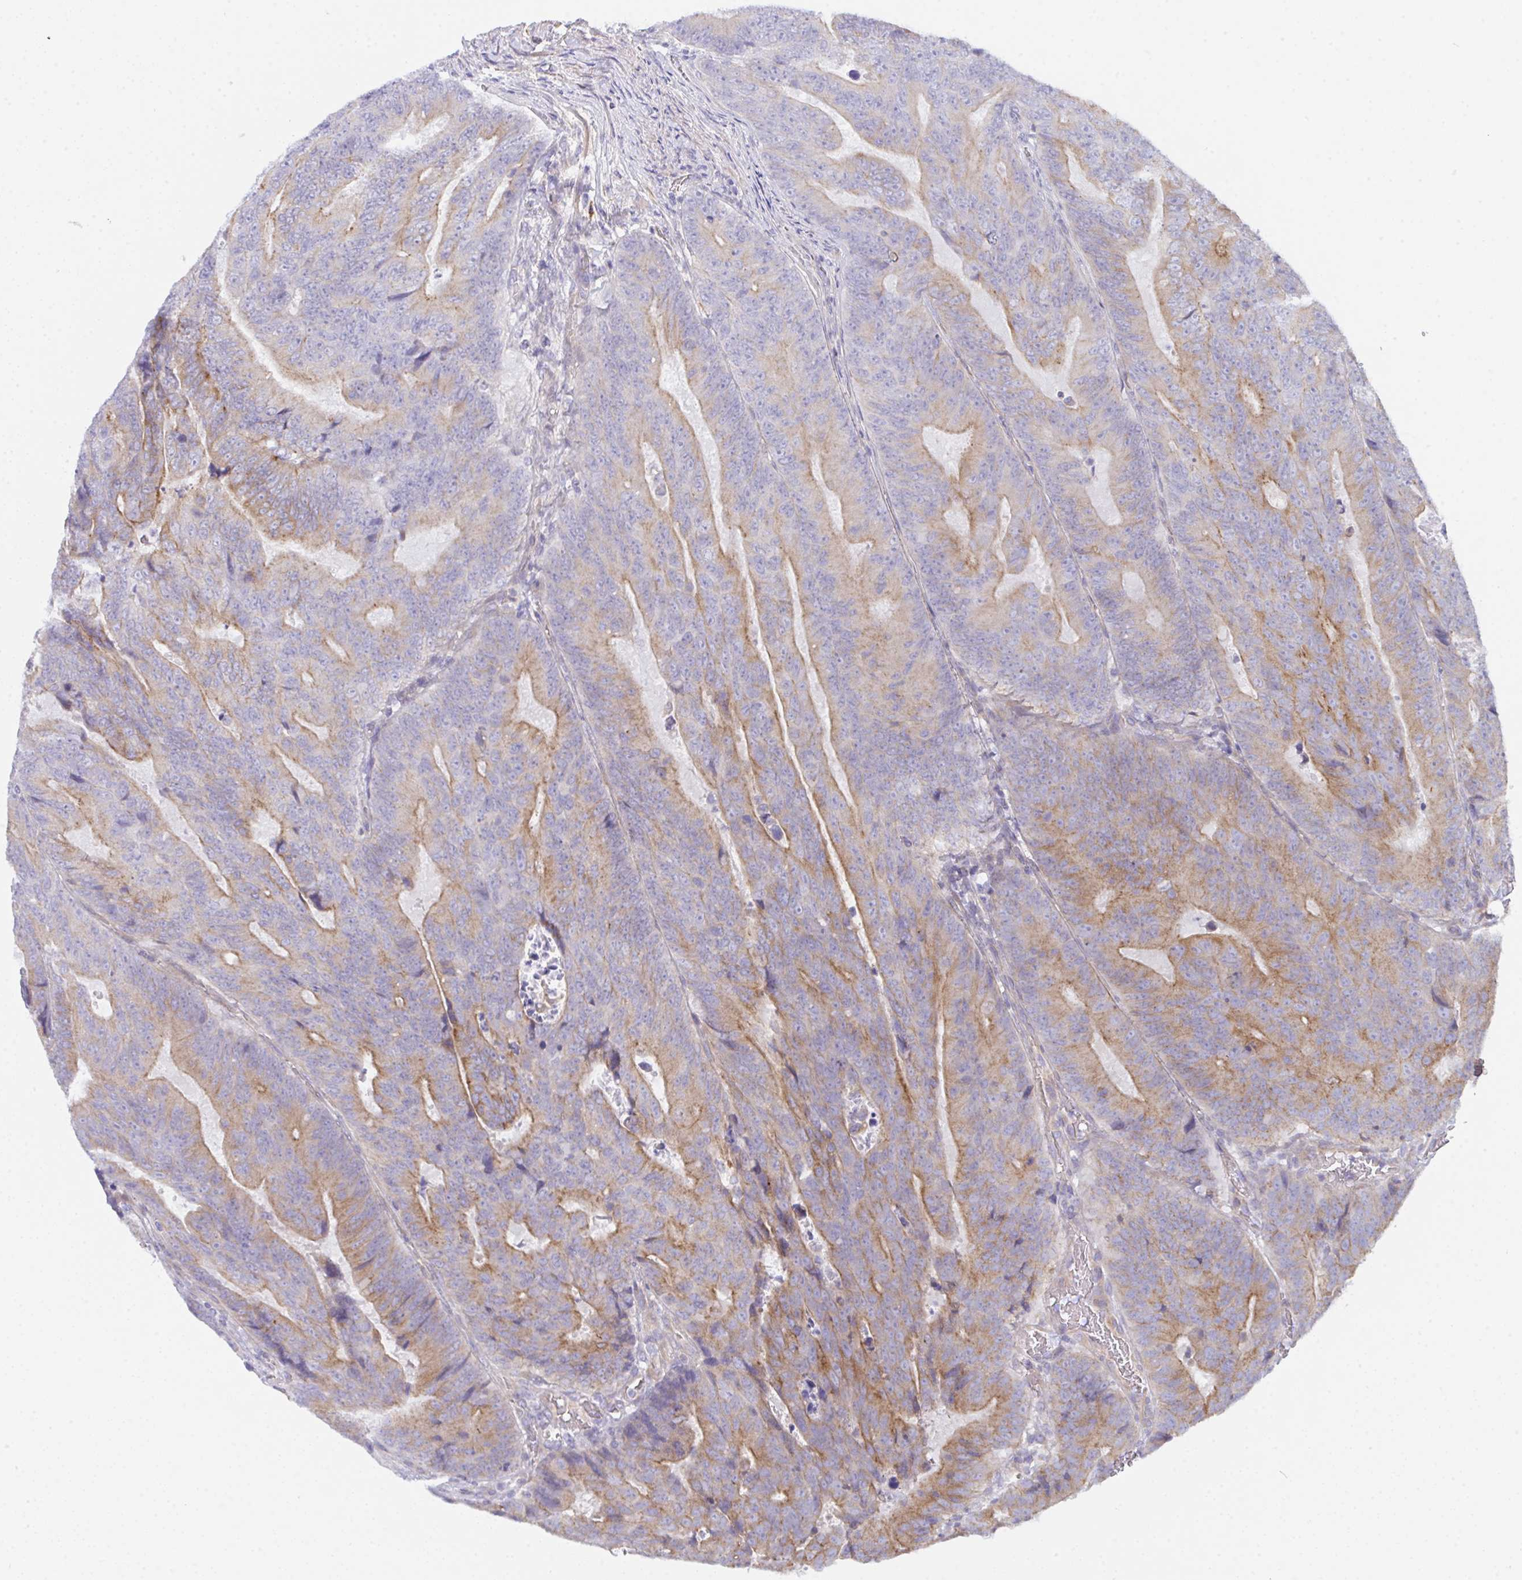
{"staining": {"intensity": "moderate", "quantity": "25%-75%", "location": "cytoplasmic/membranous"}, "tissue": "colorectal cancer", "cell_type": "Tumor cells", "image_type": "cancer", "snomed": [{"axis": "morphology", "description": "Adenocarcinoma, NOS"}, {"axis": "topography", "description": "Colon"}], "caption": "Tumor cells demonstrate moderate cytoplasmic/membranous staining in about 25%-75% of cells in adenocarcinoma (colorectal).", "gene": "CEP170B", "patient": {"sex": "female", "age": 48}}